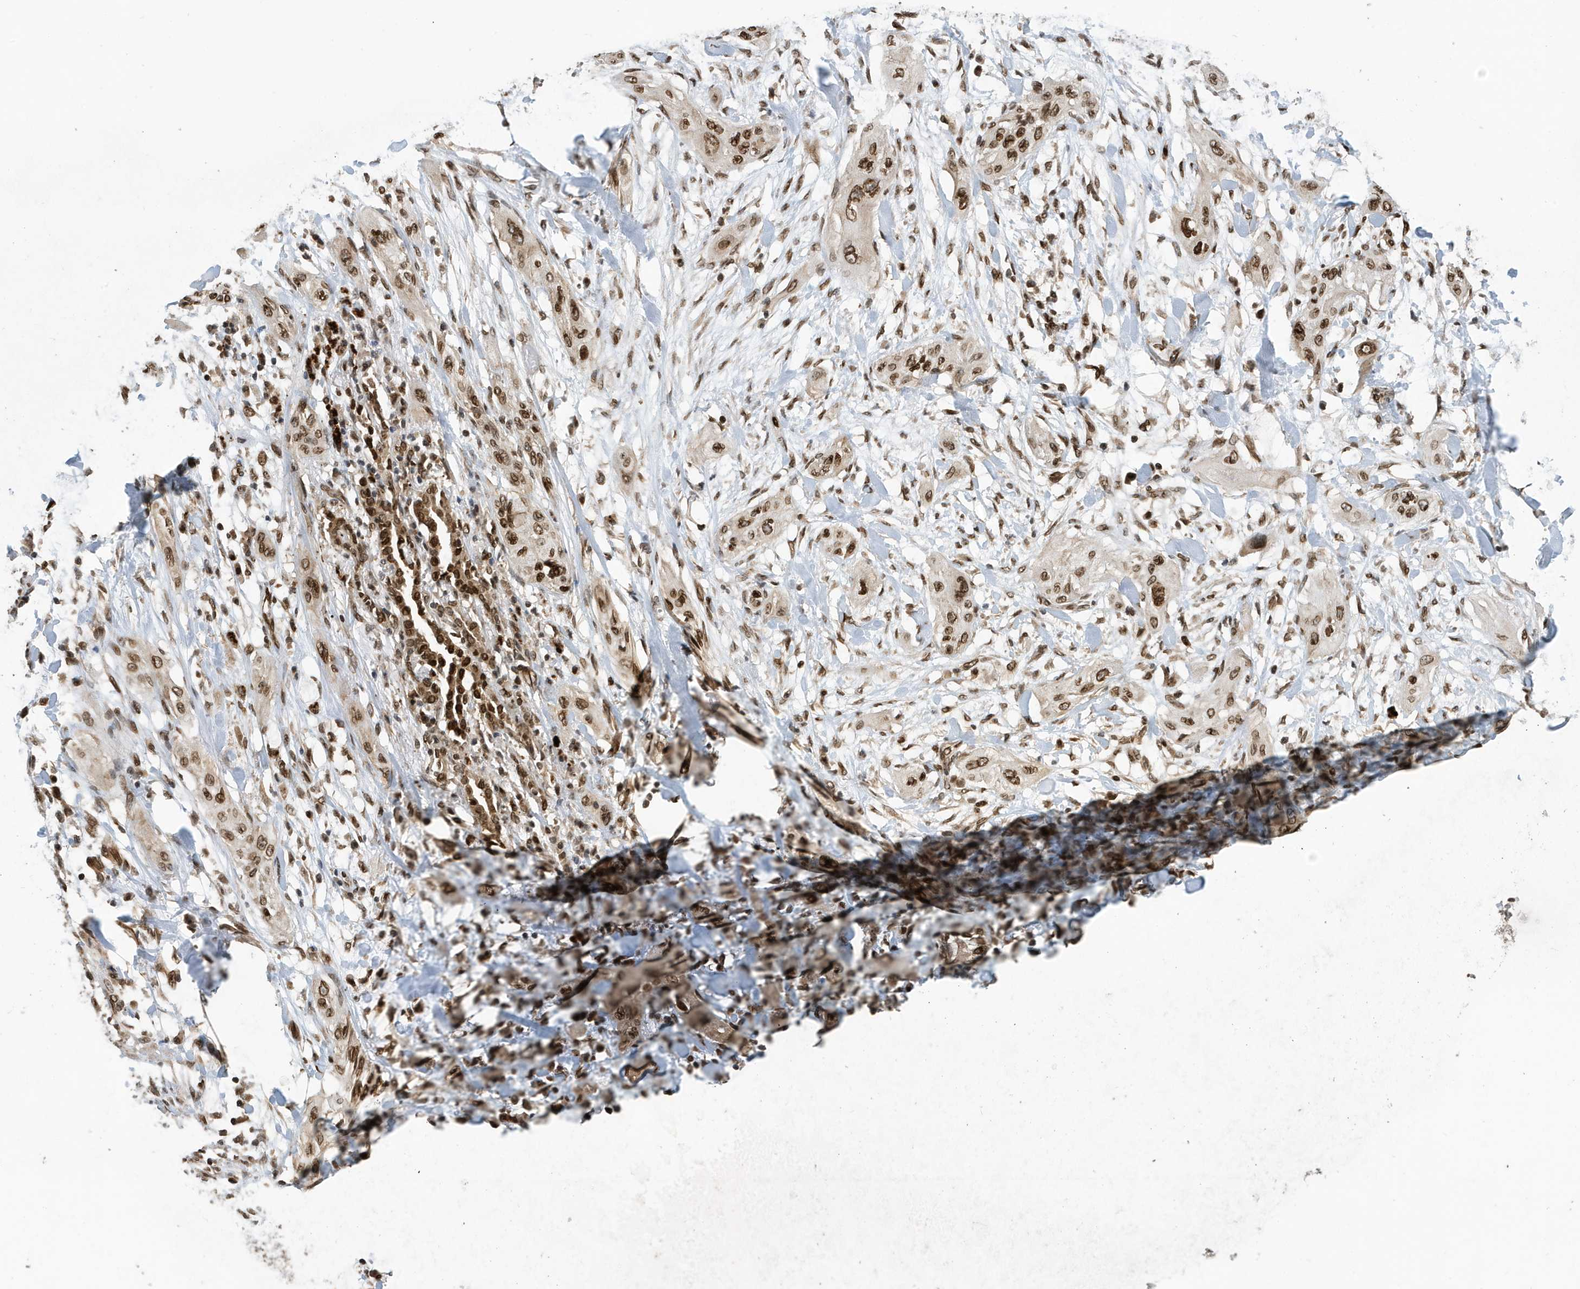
{"staining": {"intensity": "moderate", "quantity": ">75%", "location": "nuclear"}, "tissue": "lung cancer", "cell_type": "Tumor cells", "image_type": "cancer", "snomed": [{"axis": "morphology", "description": "Squamous cell carcinoma, NOS"}, {"axis": "topography", "description": "Lung"}], "caption": "A micrograph of lung squamous cell carcinoma stained for a protein displays moderate nuclear brown staining in tumor cells.", "gene": "DUSP18", "patient": {"sex": "female", "age": 47}}